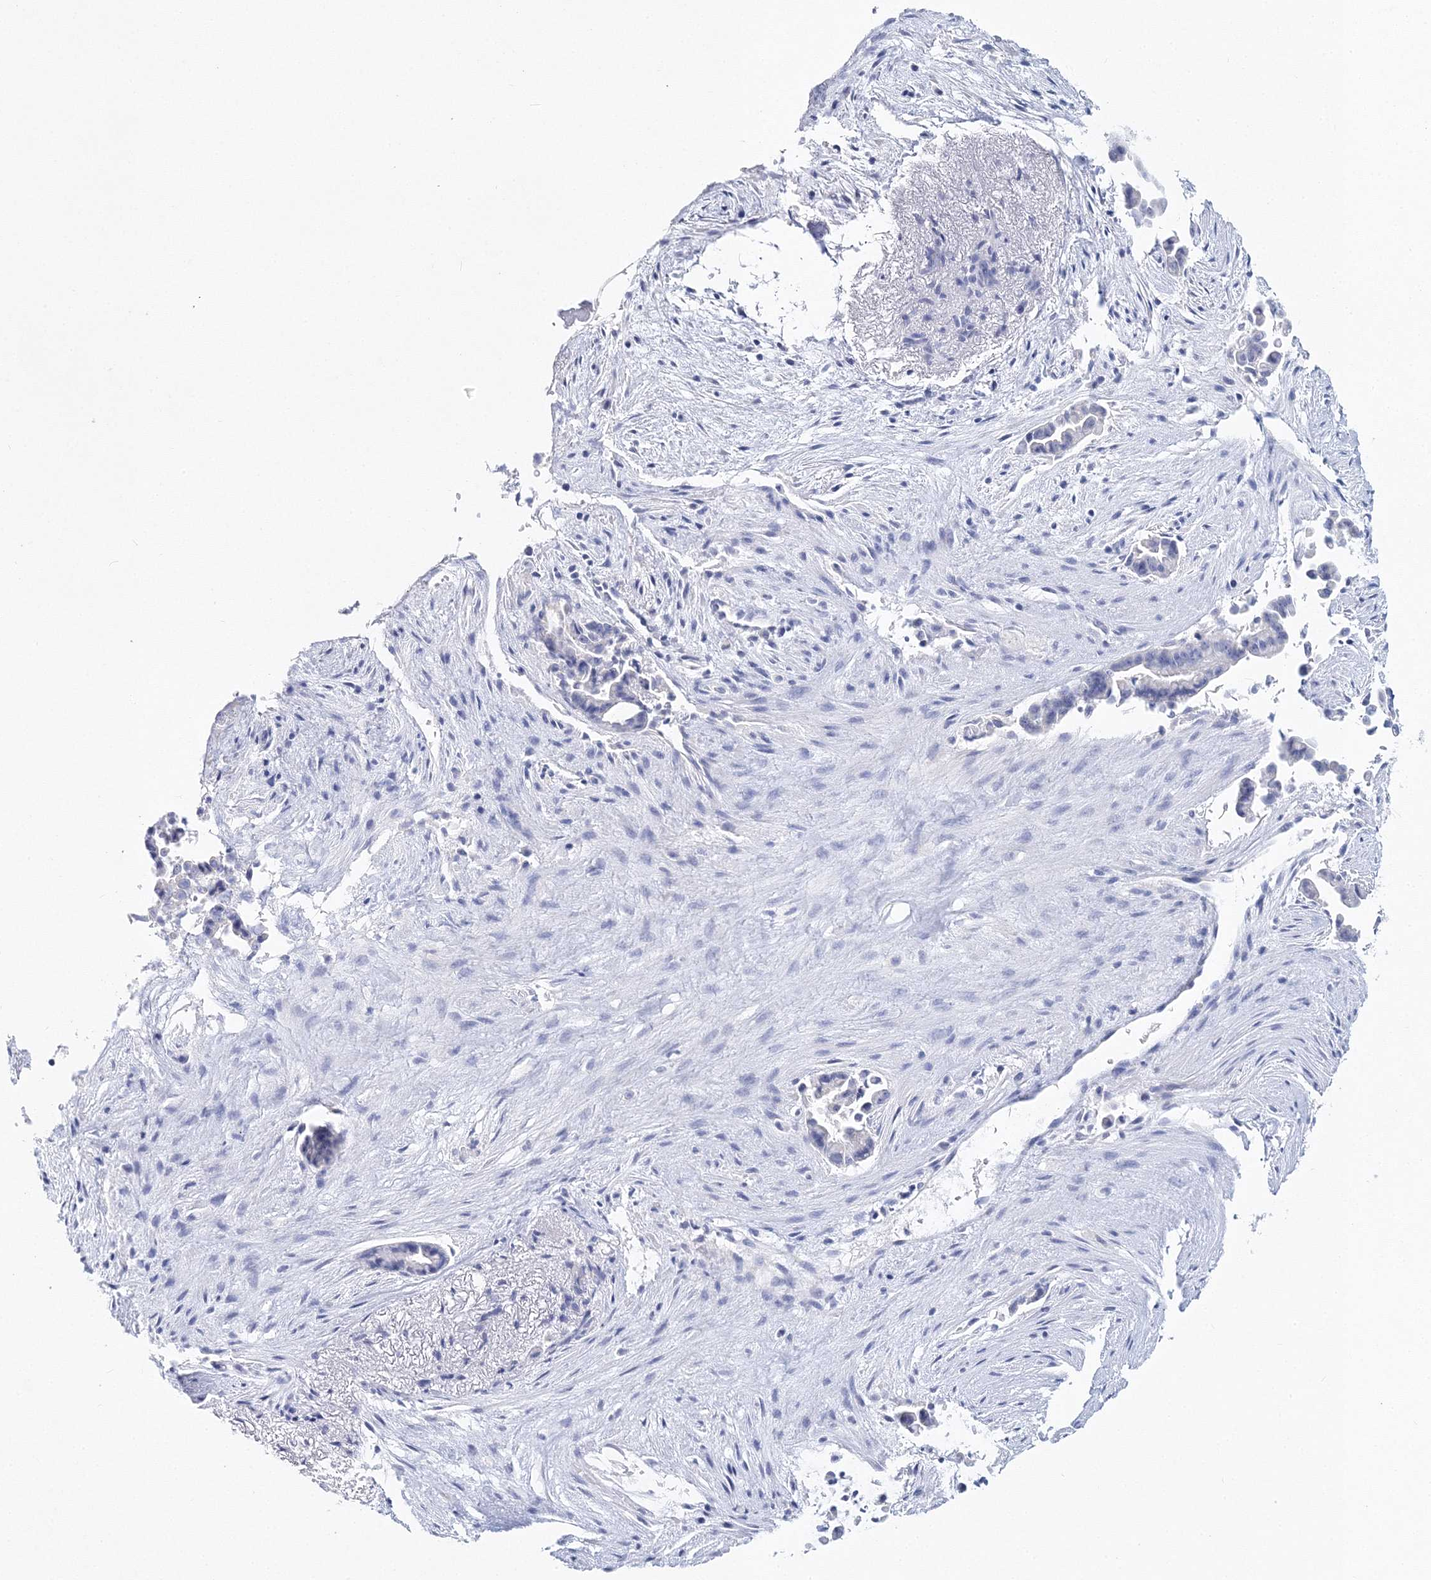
{"staining": {"intensity": "negative", "quantity": "none", "location": "none"}, "tissue": "liver cancer", "cell_type": "Tumor cells", "image_type": "cancer", "snomed": [{"axis": "morphology", "description": "Cholangiocarcinoma"}, {"axis": "topography", "description": "Liver"}], "caption": "A micrograph of liver cancer stained for a protein displays no brown staining in tumor cells.", "gene": "MYOZ2", "patient": {"sex": "female", "age": 55}}